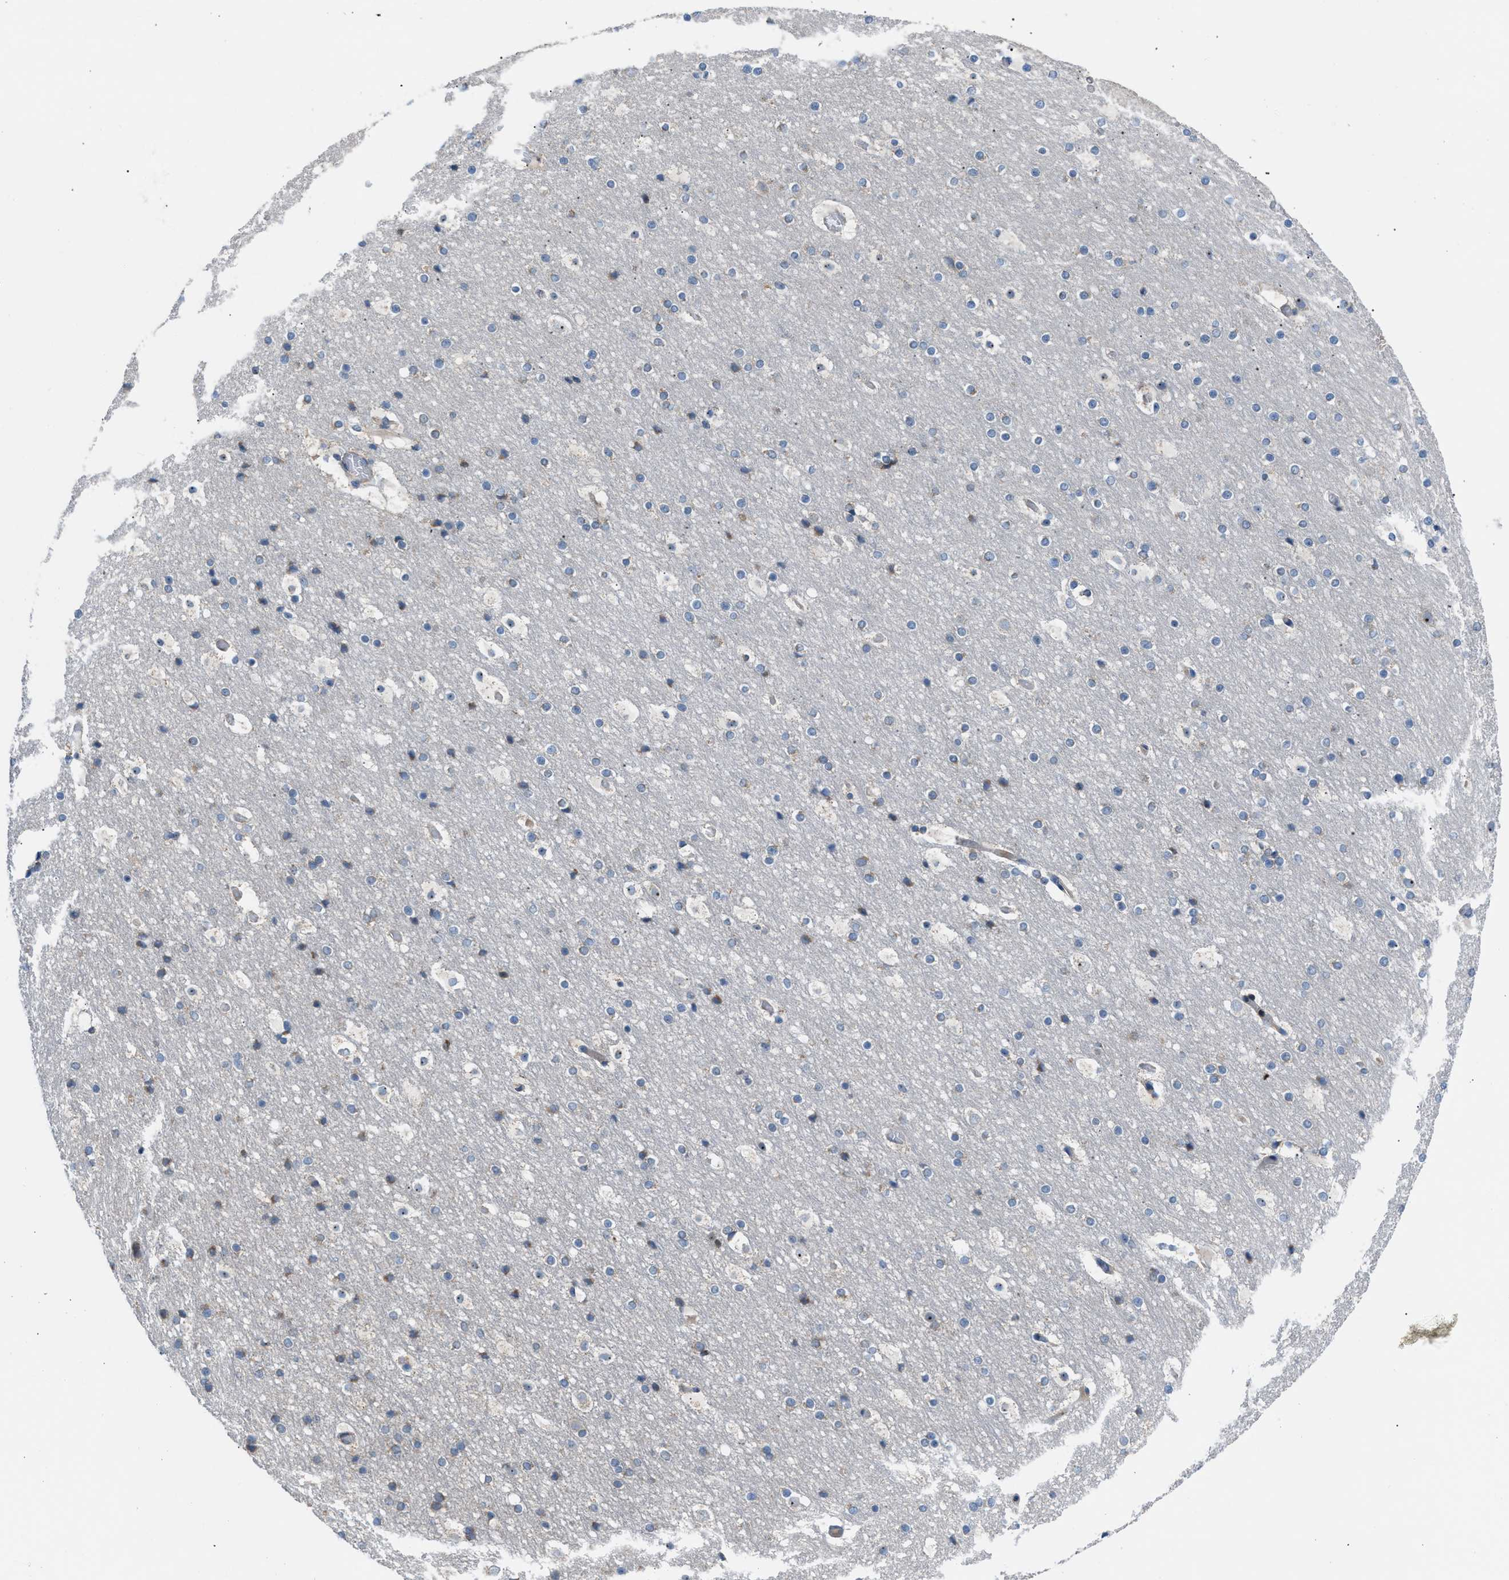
{"staining": {"intensity": "negative", "quantity": "none", "location": "none"}, "tissue": "cerebral cortex", "cell_type": "Endothelial cells", "image_type": "normal", "snomed": [{"axis": "morphology", "description": "Normal tissue, NOS"}, {"axis": "topography", "description": "Cerebral cortex"}], "caption": "An immunohistochemistry (IHC) micrograph of benign cerebral cortex is shown. There is no staining in endothelial cells of cerebral cortex.", "gene": "TPH1", "patient": {"sex": "male", "age": 57}}